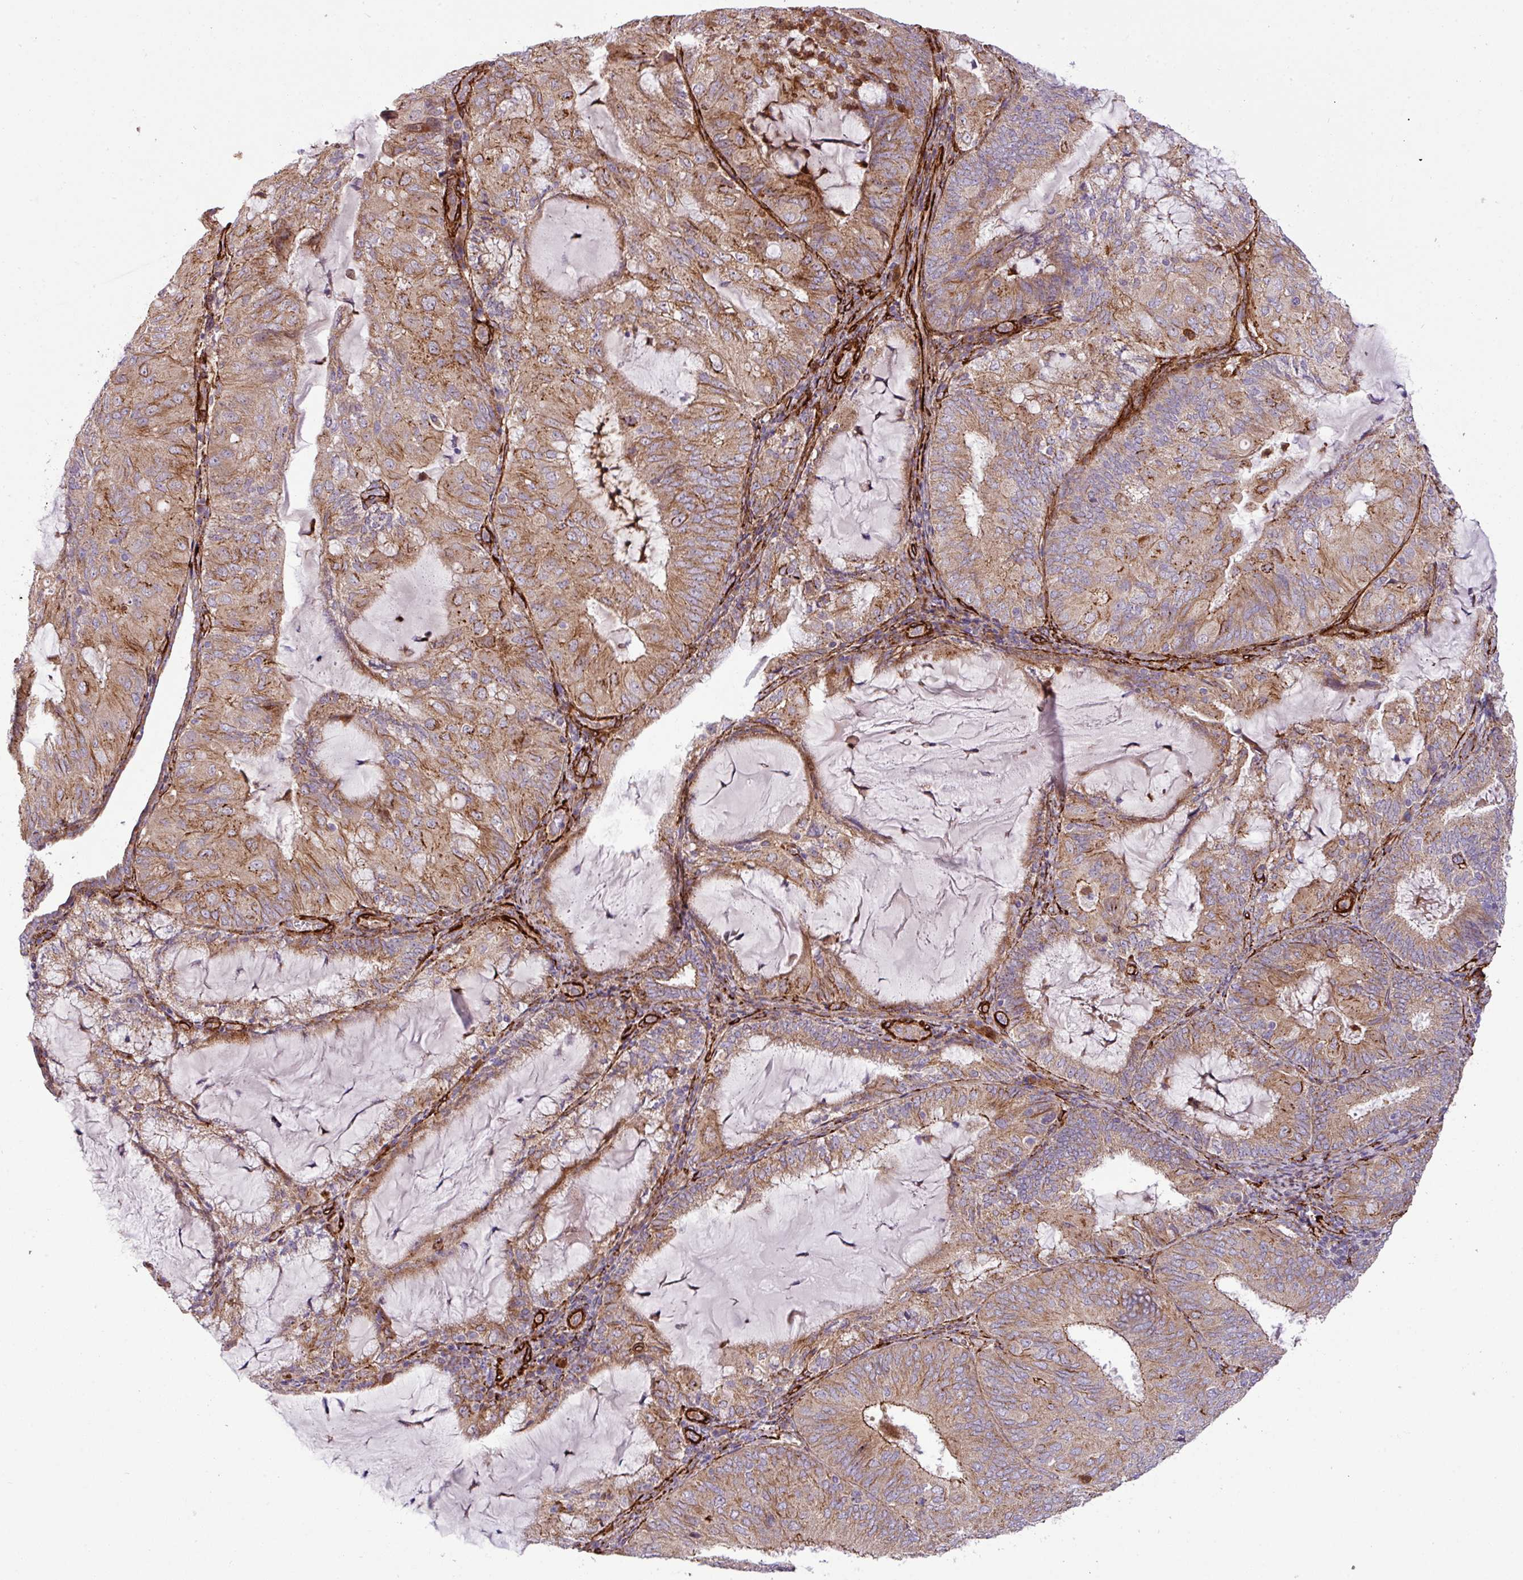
{"staining": {"intensity": "moderate", "quantity": ">75%", "location": "cytoplasmic/membranous"}, "tissue": "endometrial cancer", "cell_type": "Tumor cells", "image_type": "cancer", "snomed": [{"axis": "morphology", "description": "Adenocarcinoma, NOS"}, {"axis": "topography", "description": "Endometrium"}], "caption": "Human endometrial cancer (adenocarcinoma) stained with a brown dye shows moderate cytoplasmic/membranous positive positivity in approximately >75% of tumor cells.", "gene": "FAM47E", "patient": {"sex": "female", "age": 81}}